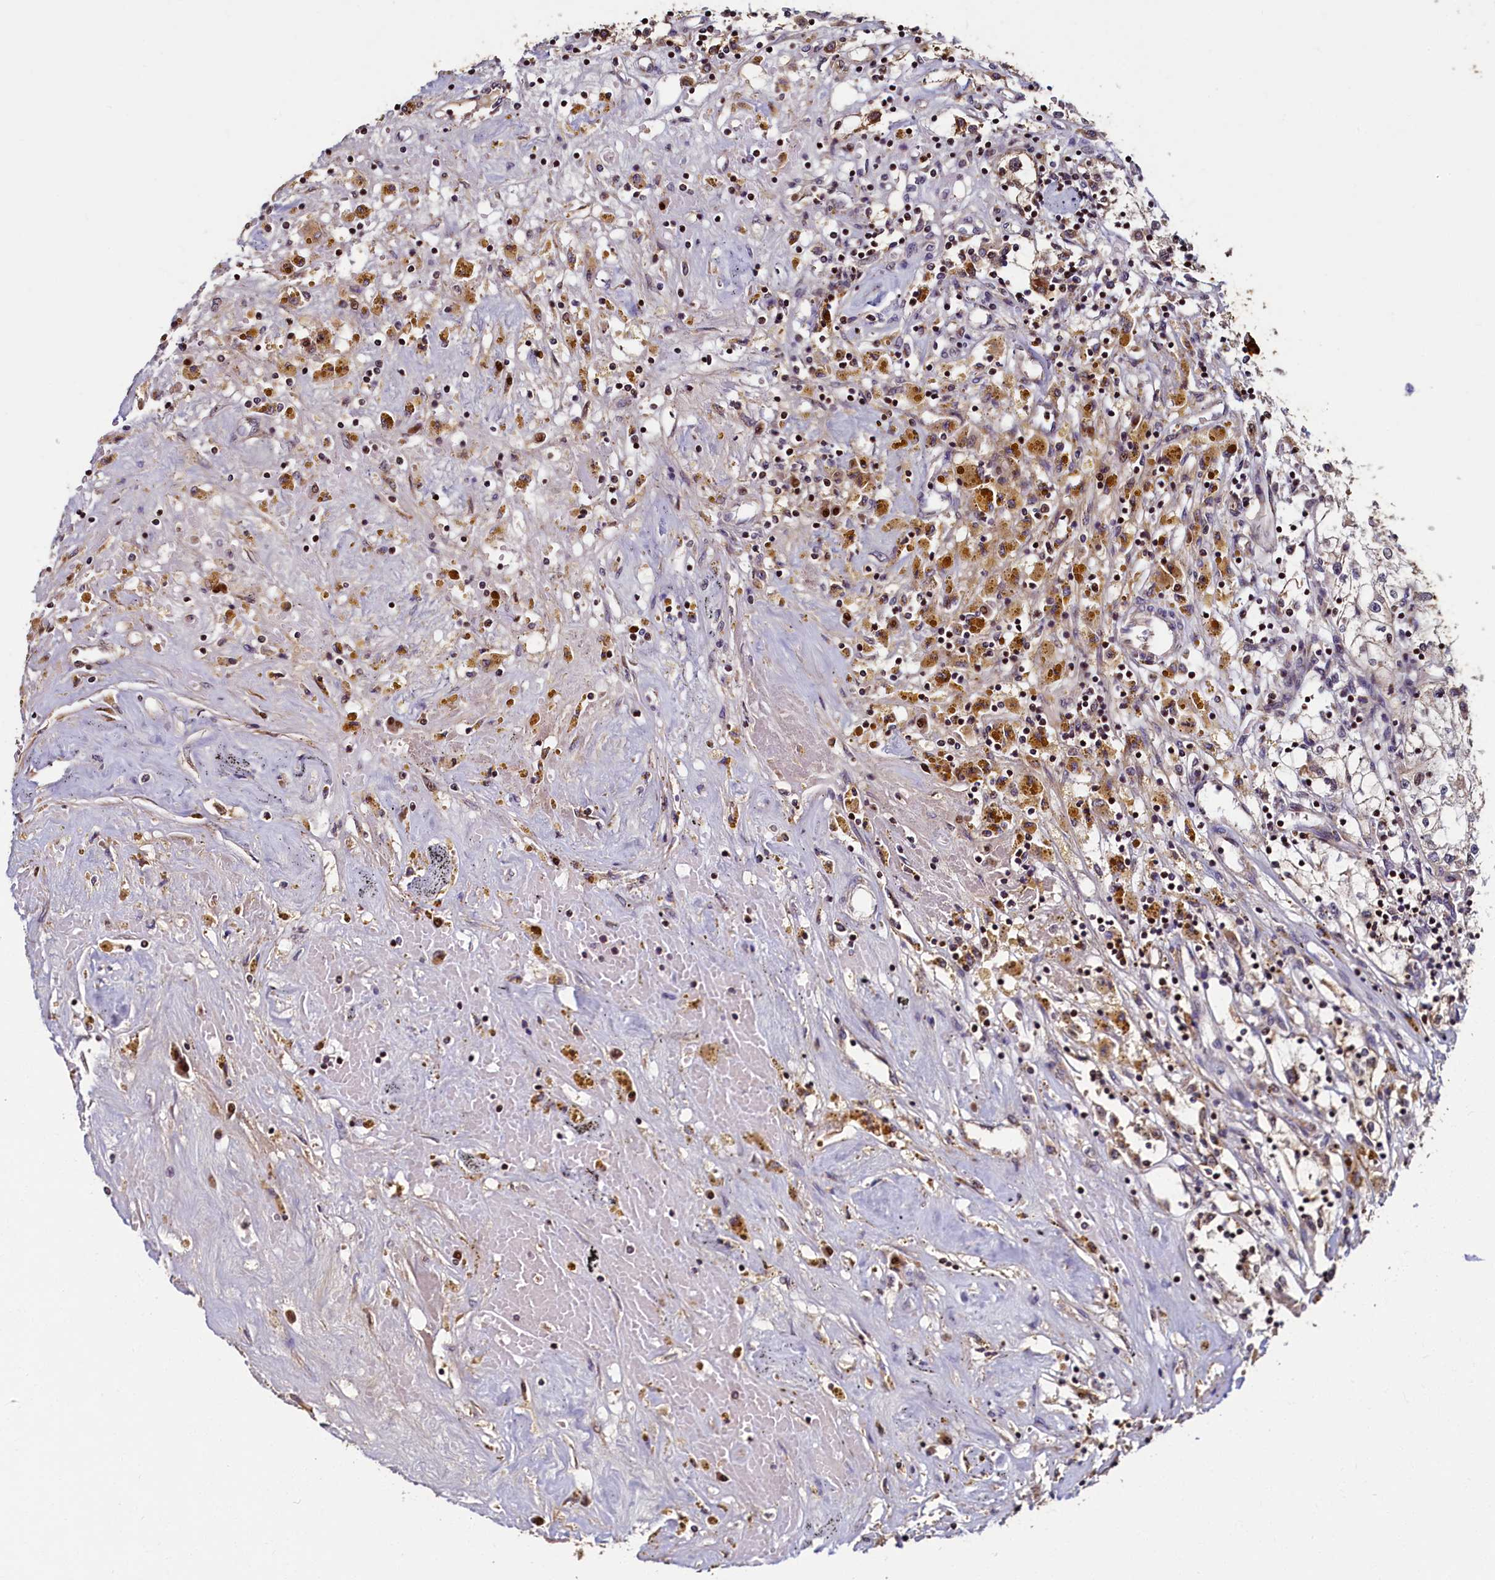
{"staining": {"intensity": "weak", "quantity": "<25%", "location": "cytoplasmic/membranous"}, "tissue": "renal cancer", "cell_type": "Tumor cells", "image_type": "cancer", "snomed": [{"axis": "morphology", "description": "Adenocarcinoma, NOS"}, {"axis": "topography", "description": "Kidney"}], "caption": "Immunohistochemical staining of renal adenocarcinoma shows no significant staining in tumor cells.", "gene": "NCKAP5L", "patient": {"sex": "male", "age": 56}}